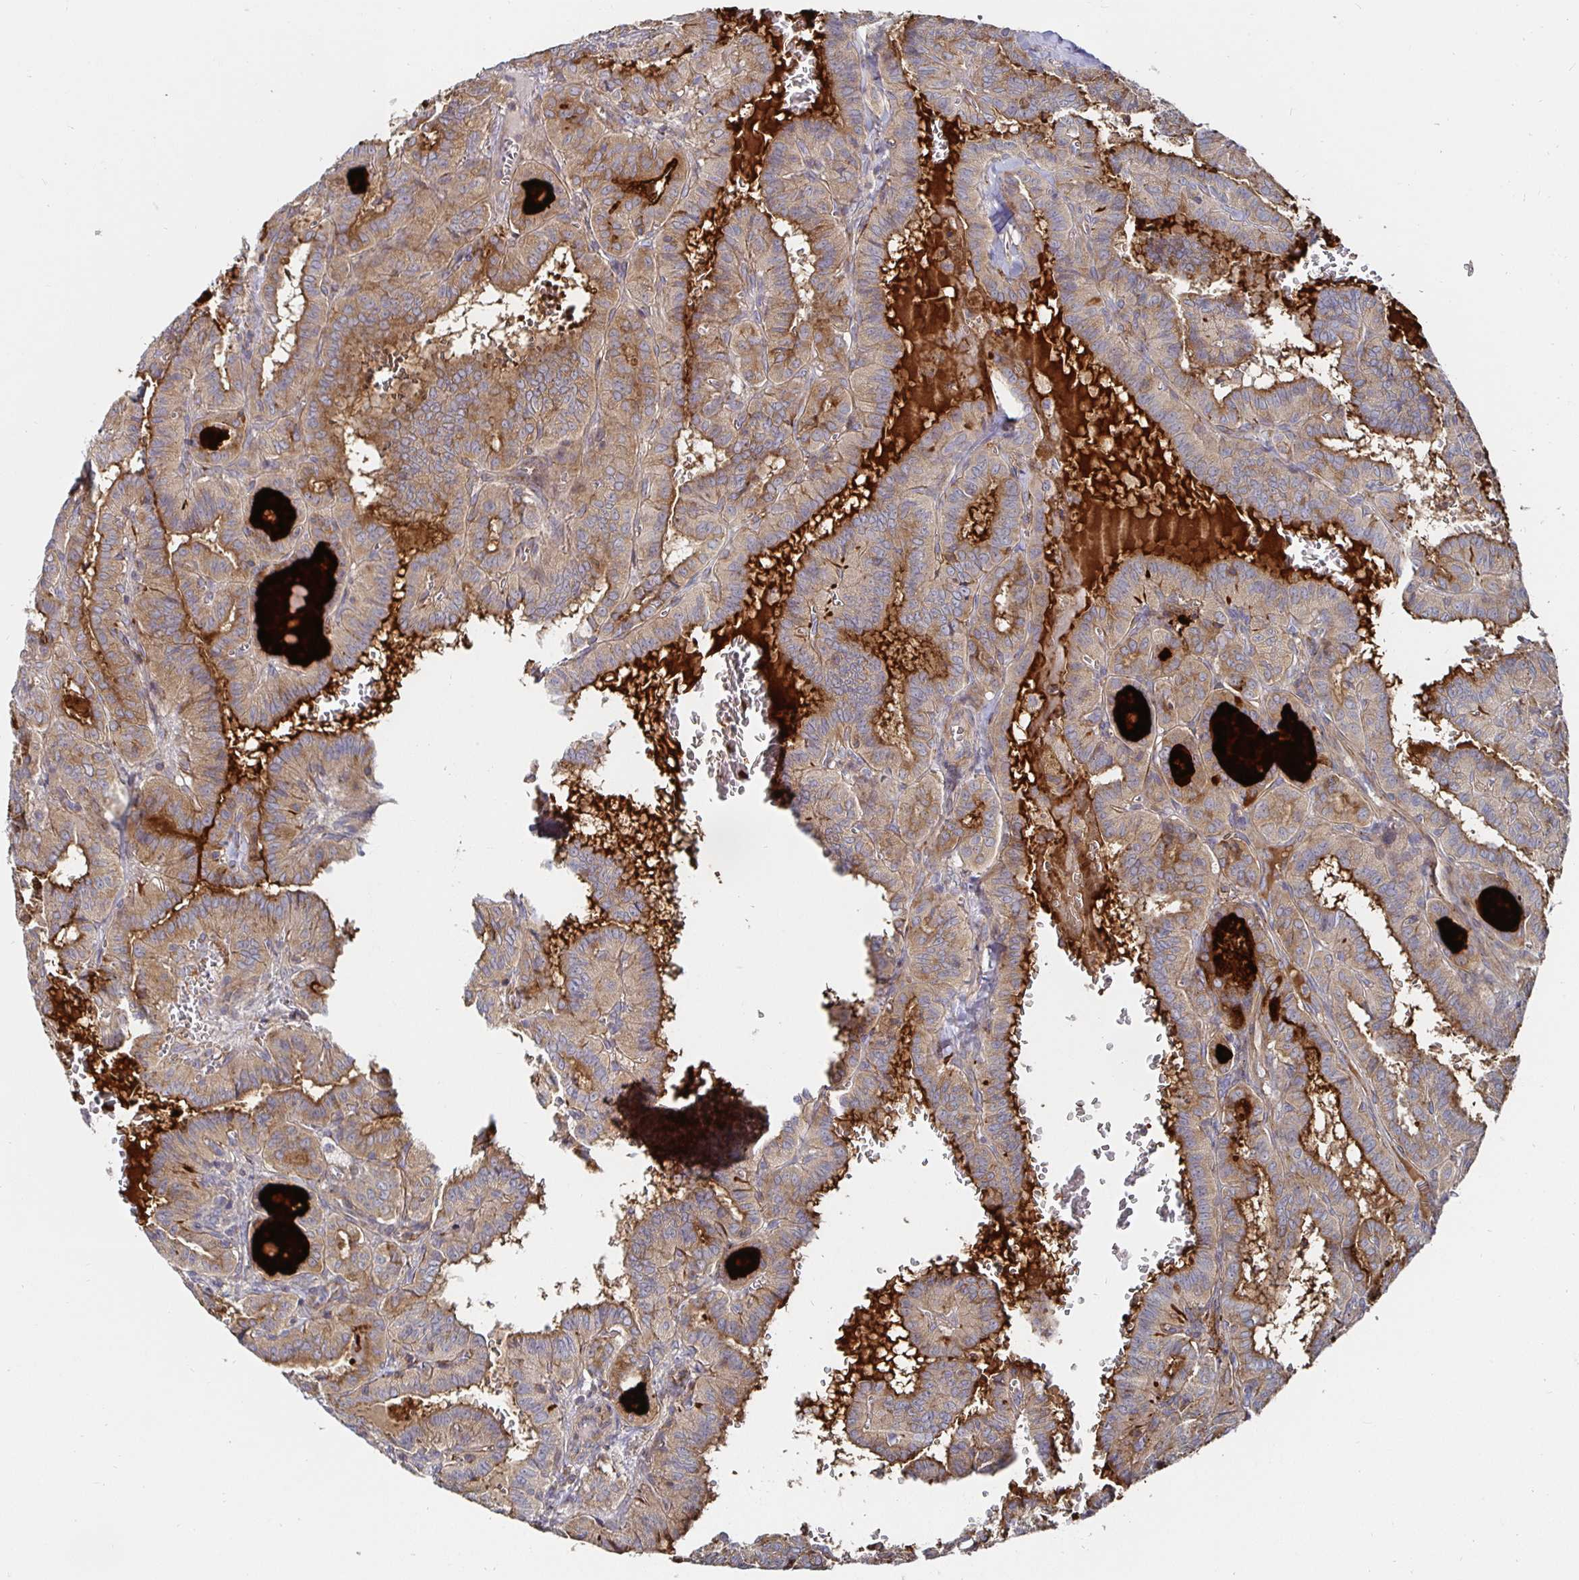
{"staining": {"intensity": "moderate", "quantity": ">75%", "location": "cytoplasmic/membranous"}, "tissue": "thyroid cancer", "cell_type": "Tumor cells", "image_type": "cancer", "snomed": [{"axis": "morphology", "description": "Papillary adenocarcinoma, NOS"}, {"axis": "topography", "description": "Thyroid gland"}], "caption": "A histopathology image of human papillary adenocarcinoma (thyroid) stained for a protein reveals moderate cytoplasmic/membranous brown staining in tumor cells.", "gene": "GJA4", "patient": {"sex": "female", "age": 21}}